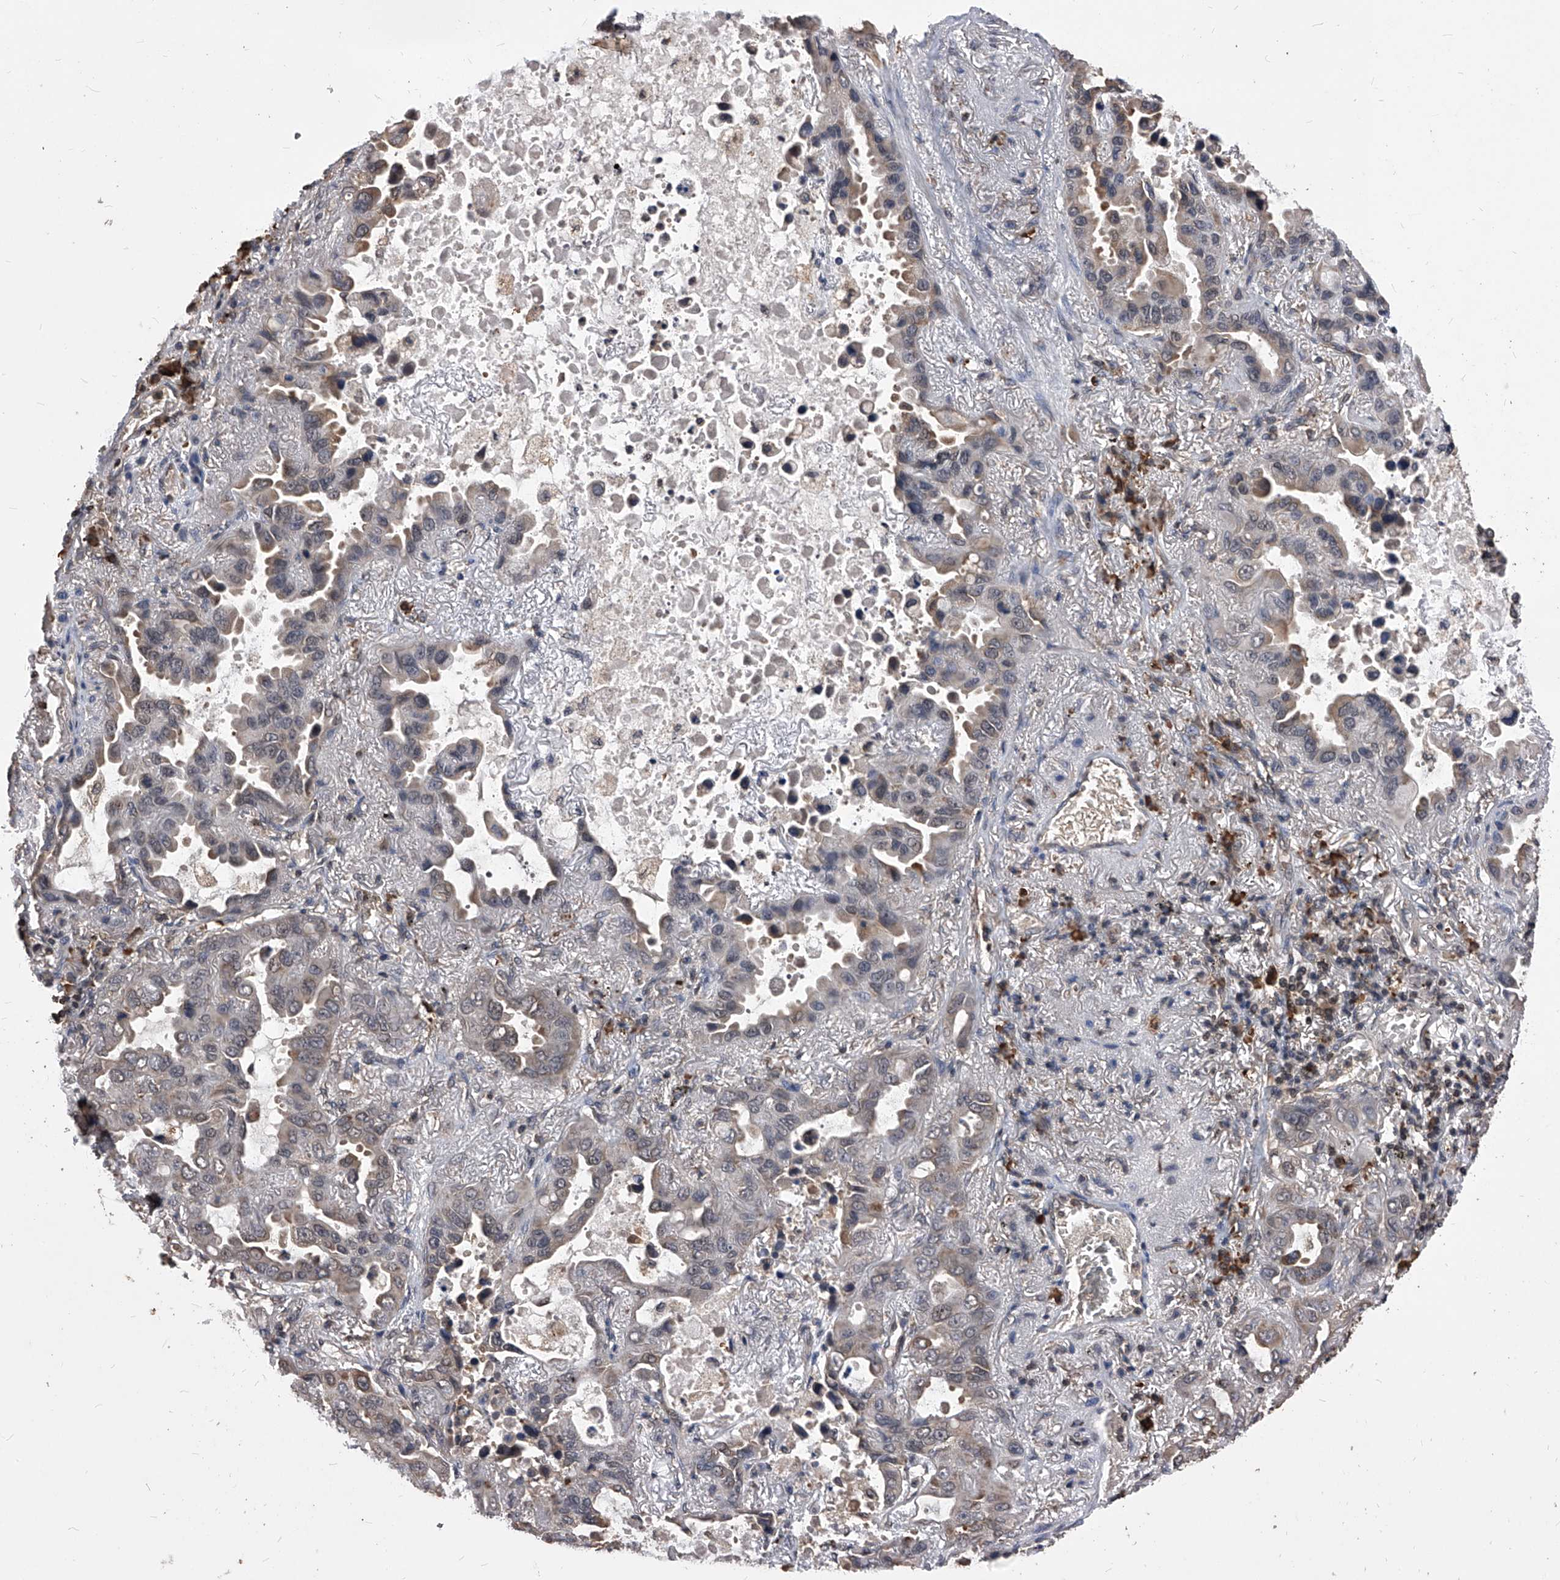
{"staining": {"intensity": "weak", "quantity": "<25%", "location": "cytoplasmic/membranous"}, "tissue": "lung cancer", "cell_type": "Tumor cells", "image_type": "cancer", "snomed": [{"axis": "morphology", "description": "Adenocarcinoma, NOS"}, {"axis": "topography", "description": "Lung"}], "caption": "IHC photomicrograph of human lung cancer stained for a protein (brown), which reveals no positivity in tumor cells.", "gene": "ID1", "patient": {"sex": "male", "age": 64}}